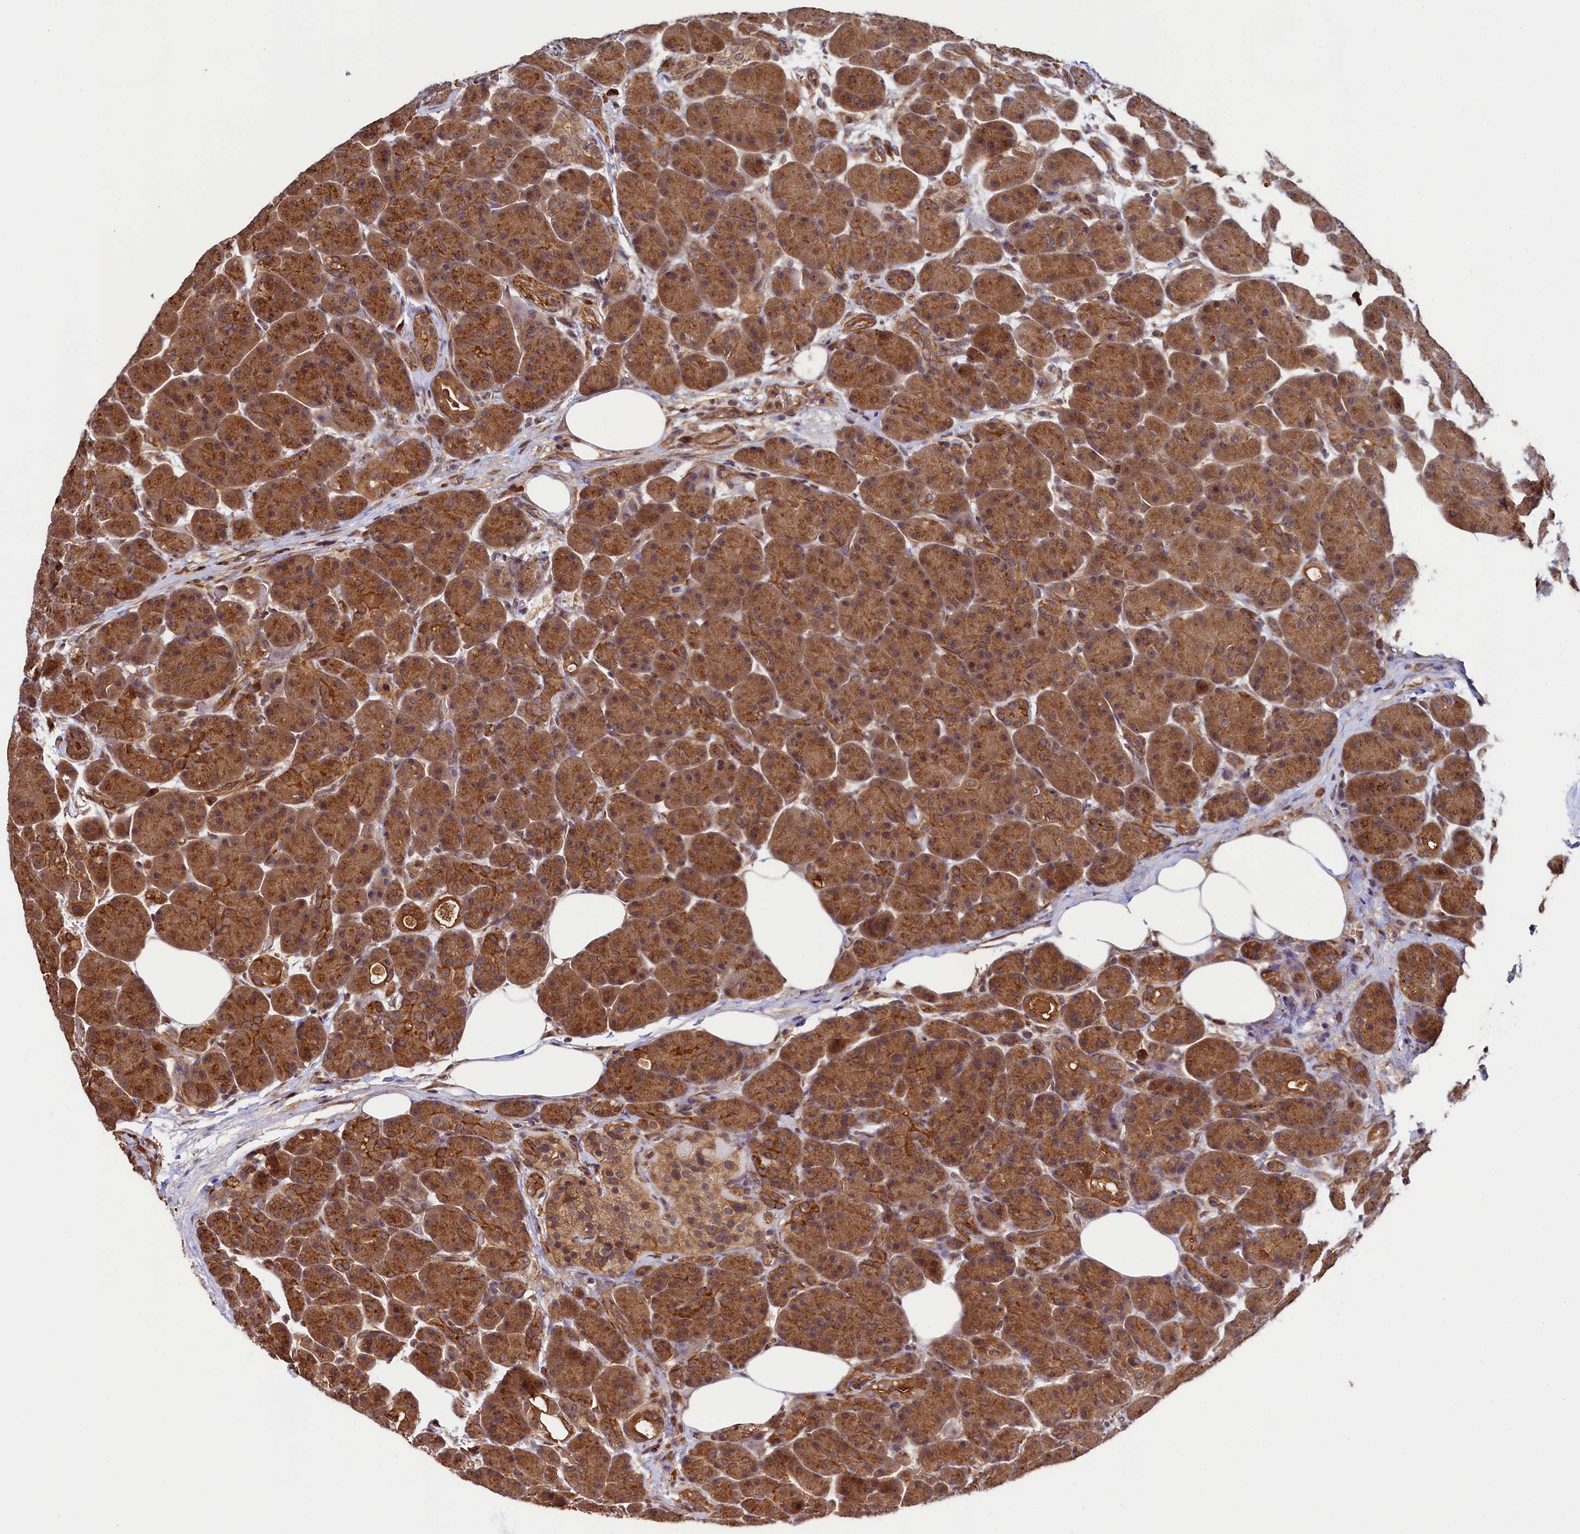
{"staining": {"intensity": "moderate", "quantity": ">75%", "location": "cytoplasmic/membranous,nuclear"}, "tissue": "pancreas", "cell_type": "Exocrine glandular cells", "image_type": "normal", "snomed": [{"axis": "morphology", "description": "Normal tissue, NOS"}, {"axis": "topography", "description": "Pancreas"}], "caption": "DAB (3,3'-diaminobenzidine) immunohistochemical staining of benign pancreas displays moderate cytoplasmic/membranous,nuclear protein staining in approximately >75% of exocrine glandular cells.", "gene": "LEO1", "patient": {"sex": "male", "age": 63}}